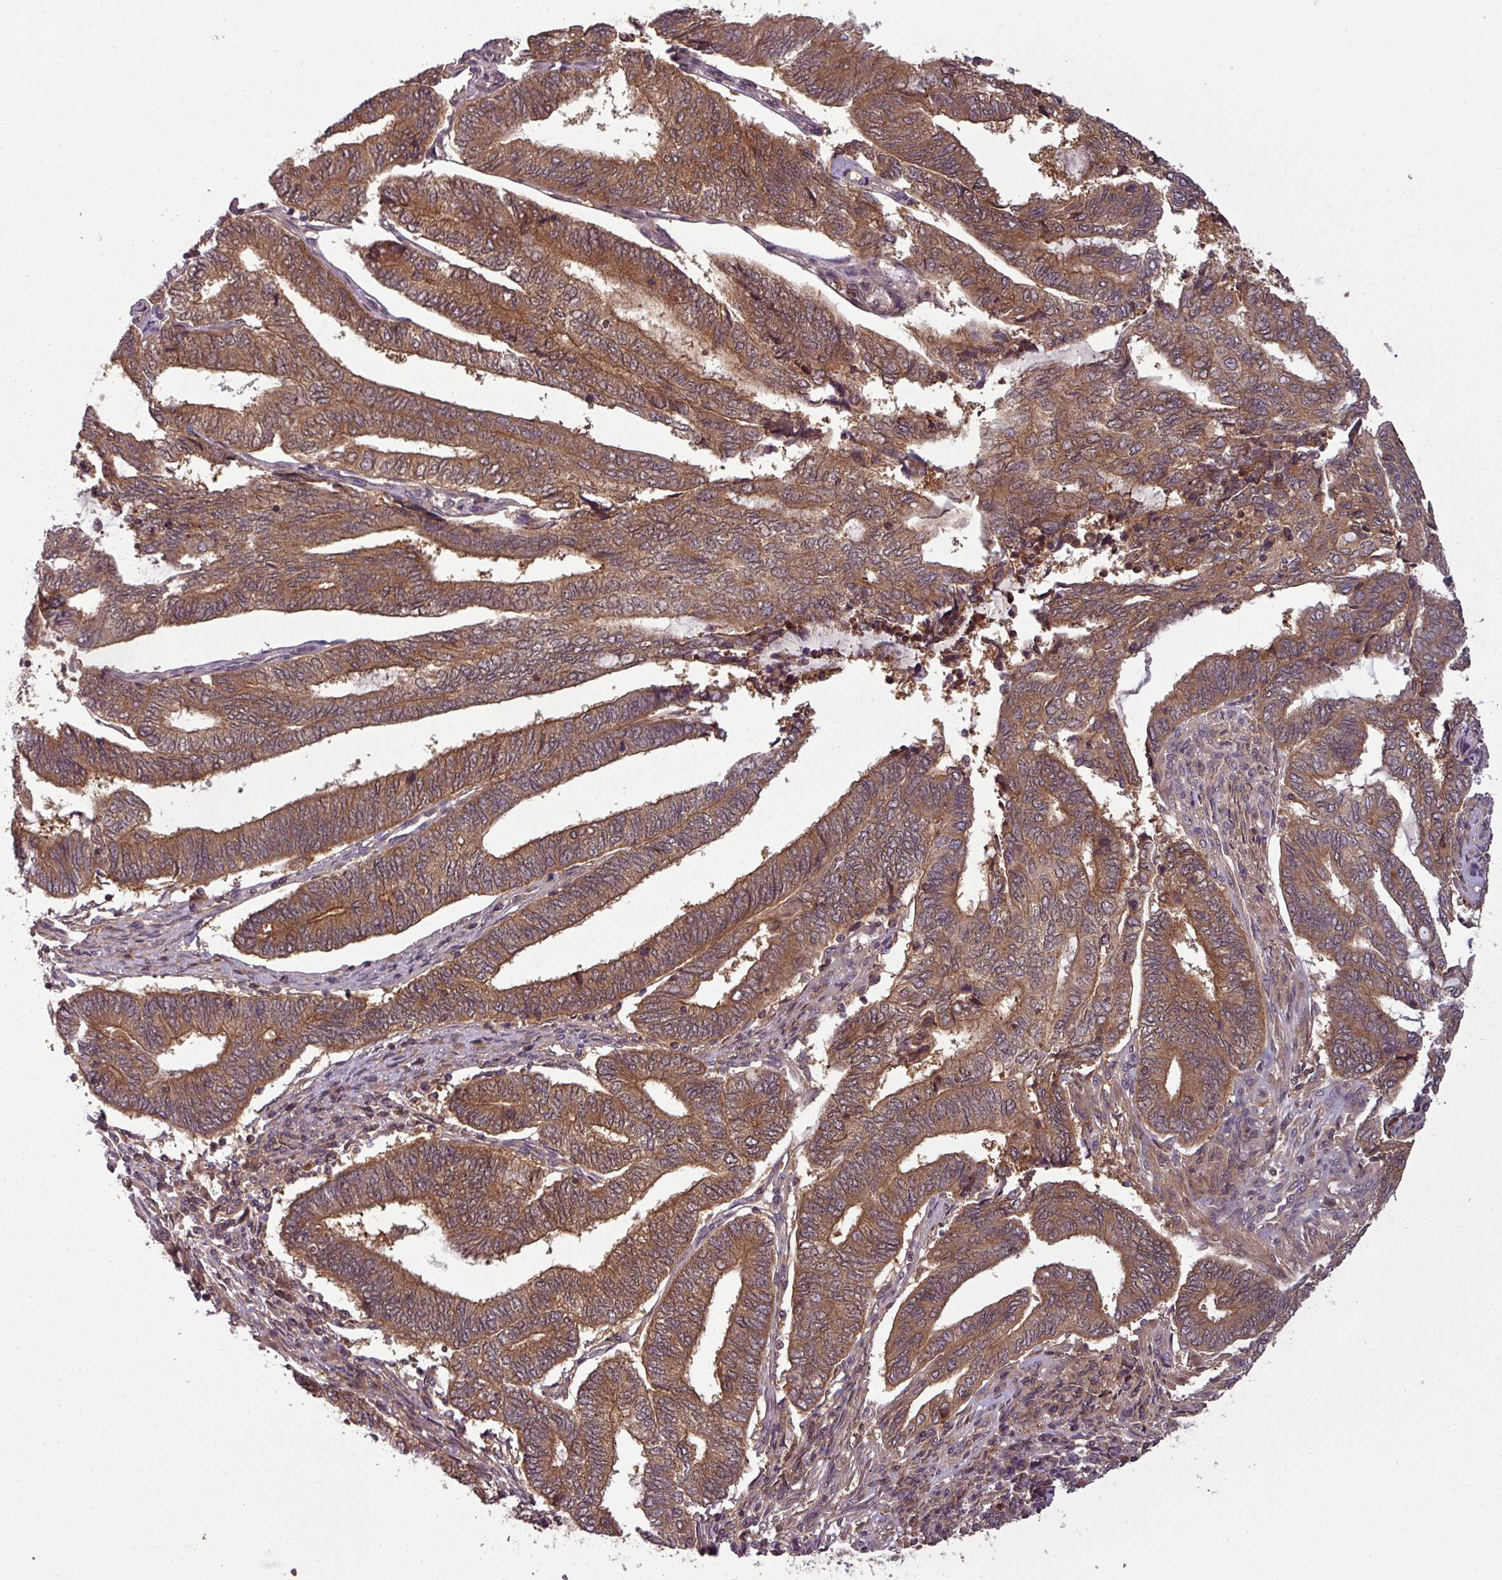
{"staining": {"intensity": "moderate", "quantity": ">75%", "location": "cytoplasmic/membranous"}, "tissue": "endometrial cancer", "cell_type": "Tumor cells", "image_type": "cancer", "snomed": [{"axis": "morphology", "description": "Adenocarcinoma, NOS"}, {"axis": "topography", "description": "Uterus"}, {"axis": "topography", "description": "Endometrium"}], "caption": "Moderate cytoplasmic/membranous staining is appreciated in approximately >75% of tumor cells in endometrial cancer (adenocarcinoma). (Stains: DAB in brown, nuclei in blue, Microscopy: brightfield microscopy at high magnification).", "gene": "GSKIP", "patient": {"sex": "female", "age": 70}}